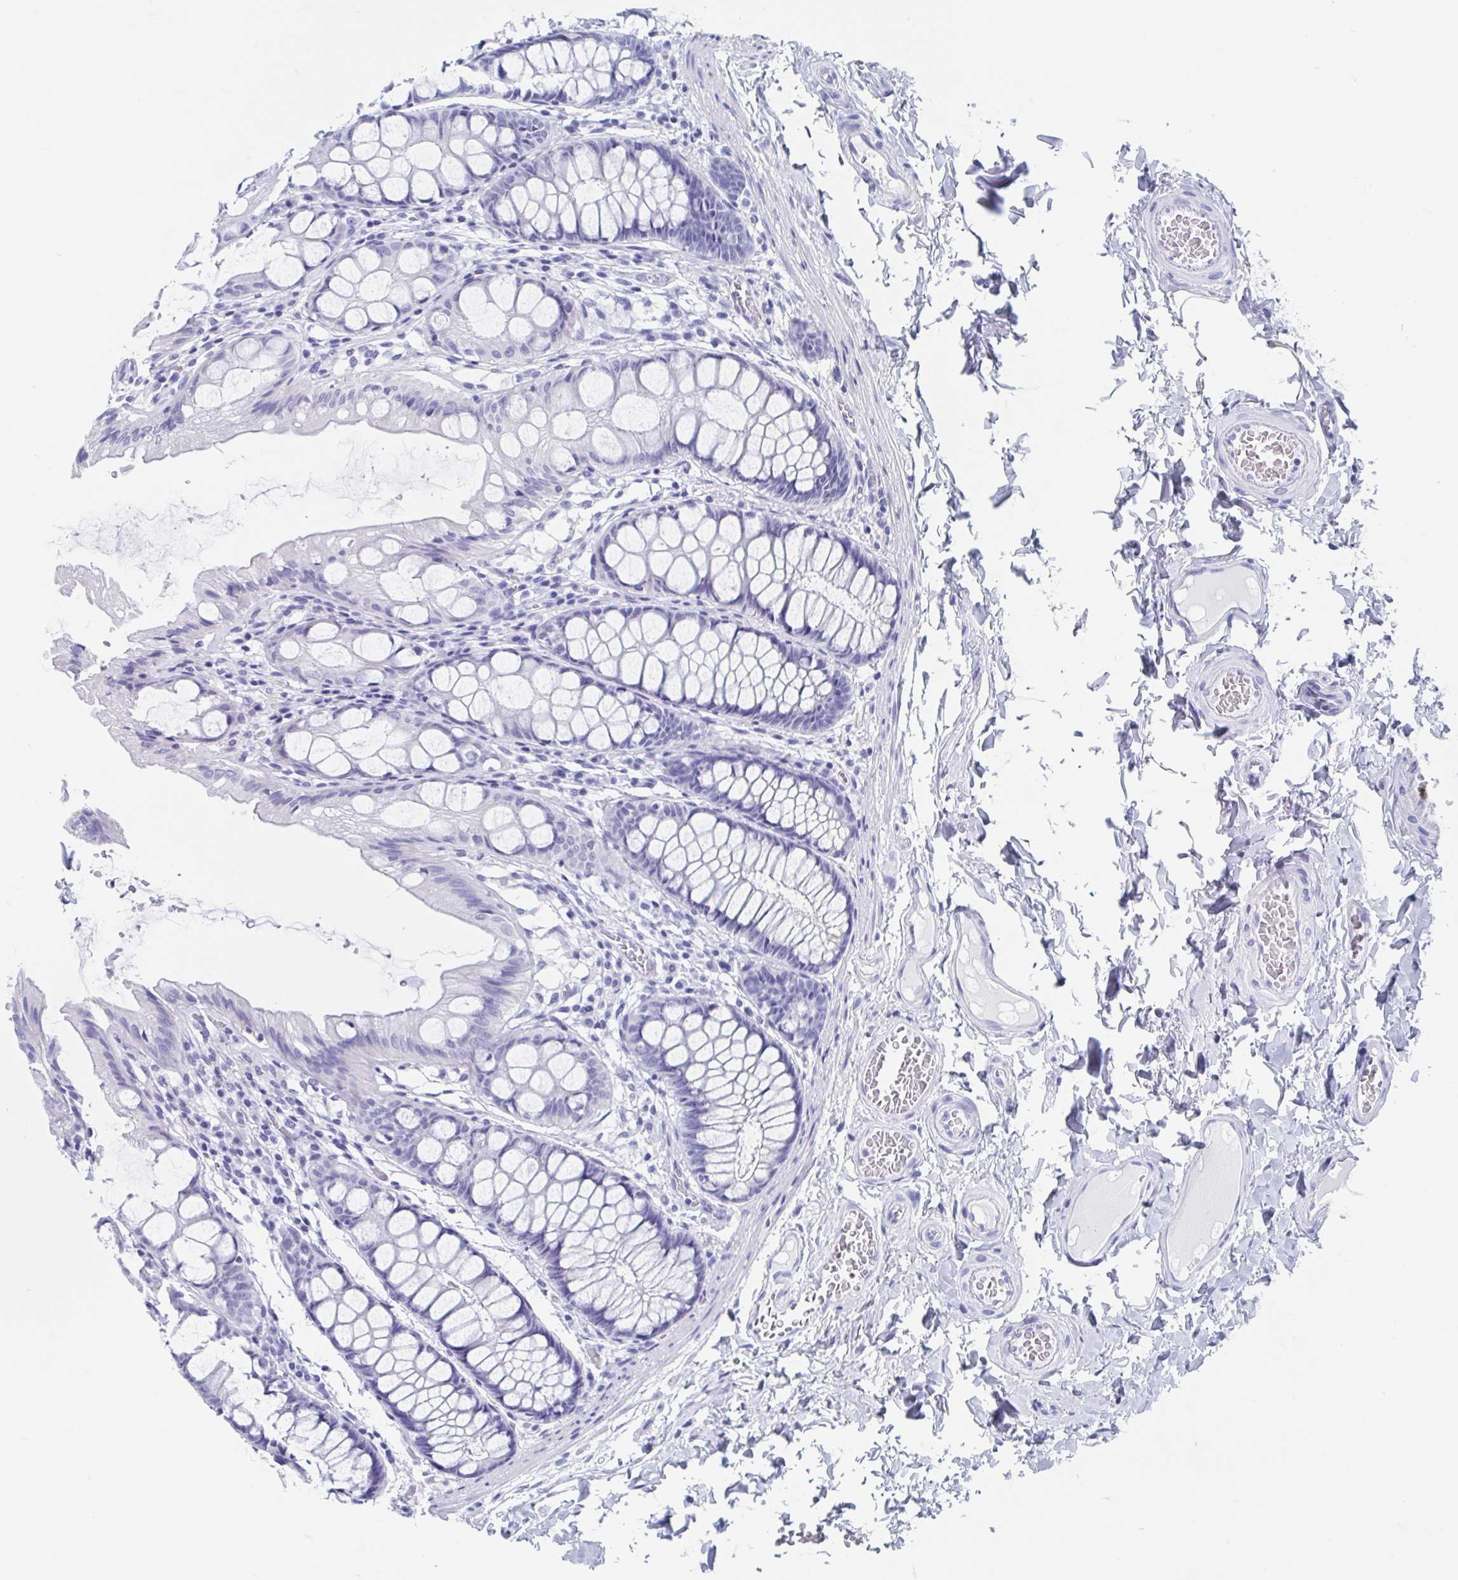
{"staining": {"intensity": "negative", "quantity": "none", "location": "none"}, "tissue": "colon", "cell_type": "Endothelial cells", "image_type": "normal", "snomed": [{"axis": "morphology", "description": "Normal tissue, NOS"}, {"axis": "topography", "description": "Colon"}], "caption": "Immunohistochemistry (IHC) micrograph of benign colon: human colon stained with DAB (3,3'-diaminobenzidine) exhibits no significant protein positivity in endothelial cells.", "gene": "C10orf53", "patient": {"sex": "male", "age": 47}}